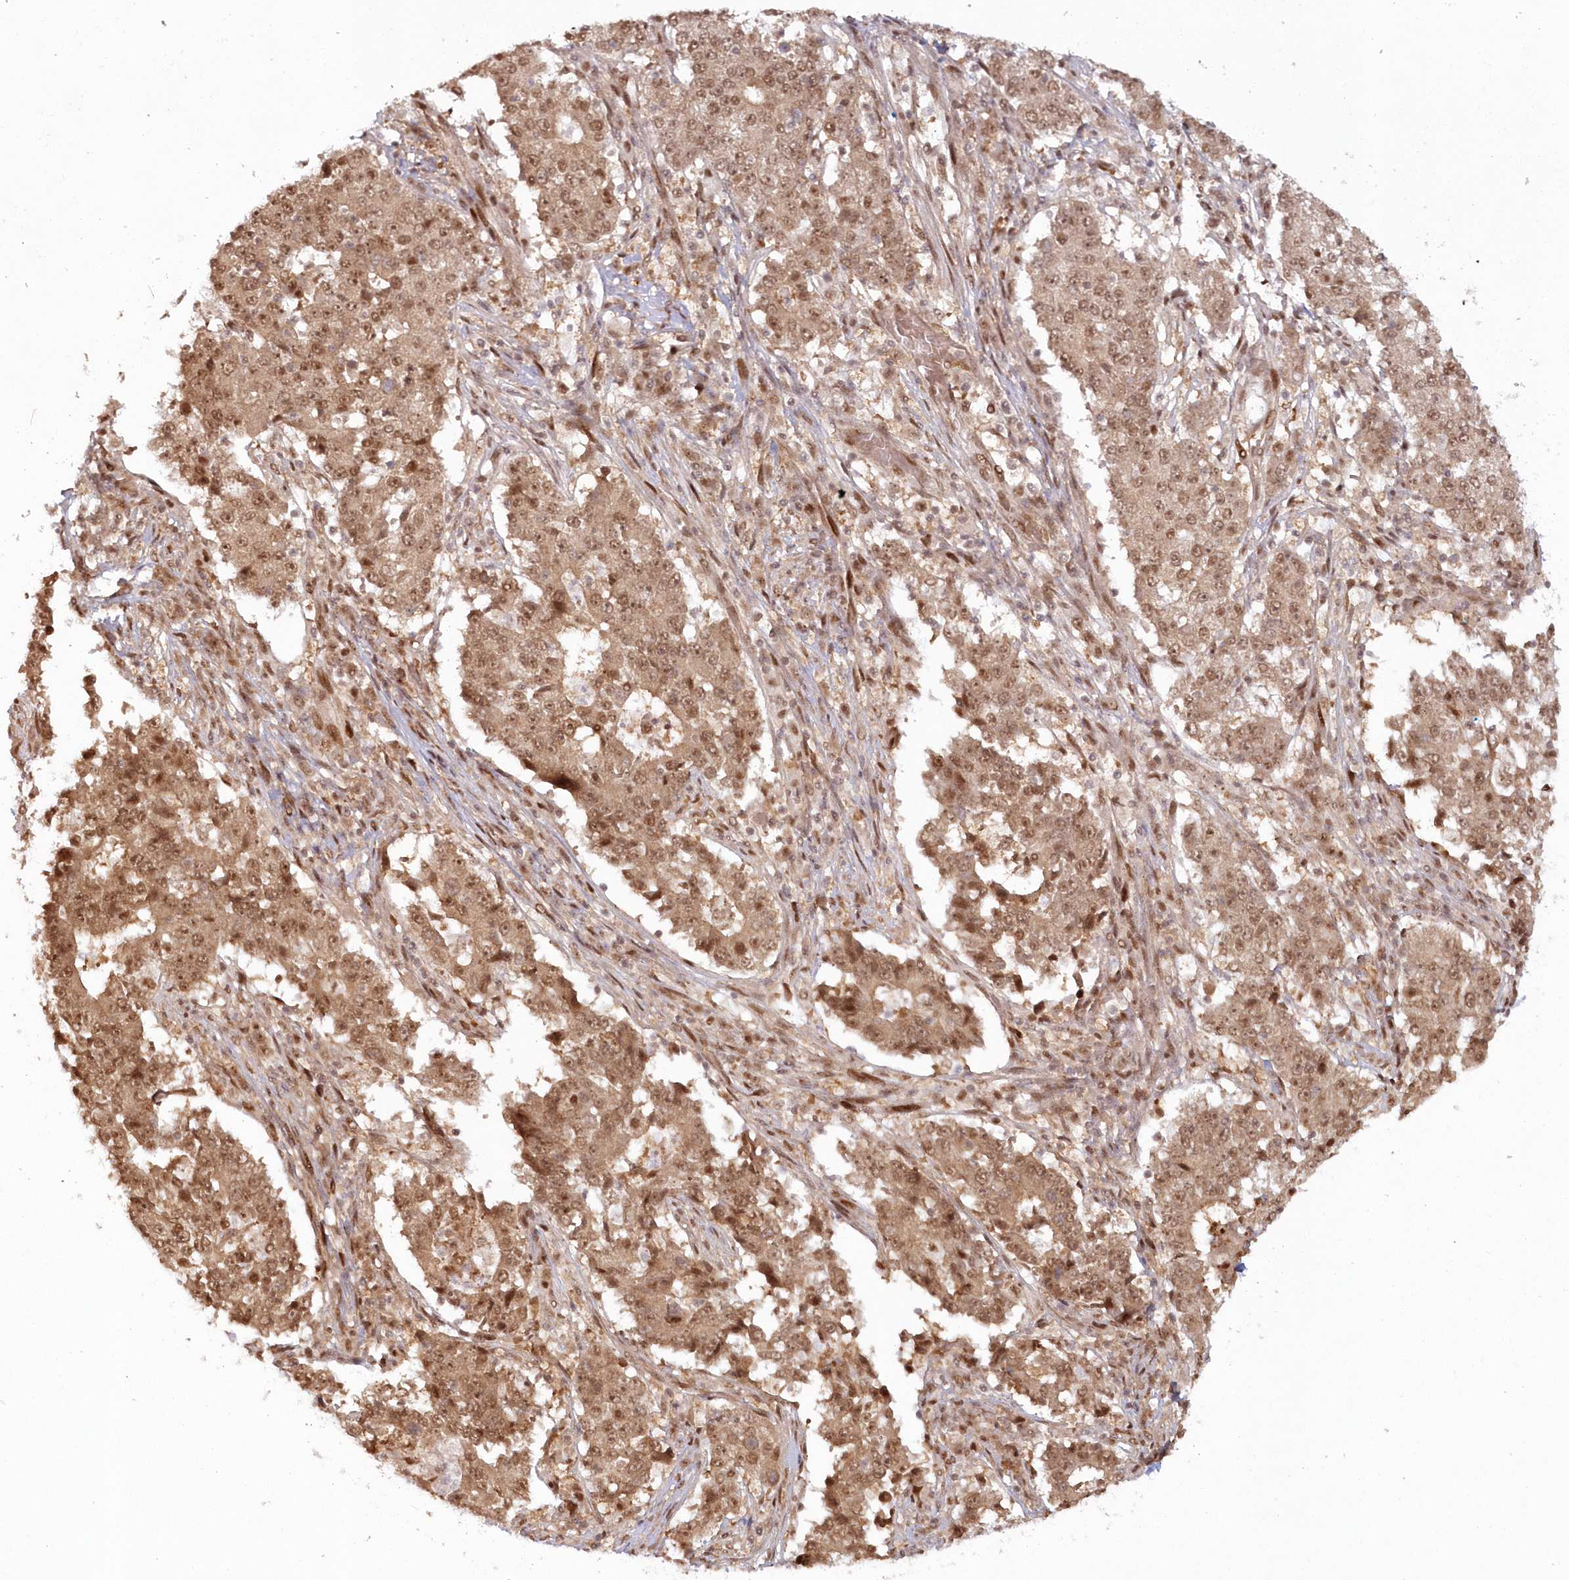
{"staining": {"intensity": "moderate", "quantity": ">75%", "location": "cytoplasmic/membranous,nuclear"}, "tissue": "stomach cancer", "cell_type": "Tumor cells", "image_type": "cancer", "snomed": [{"axis": "morphology", "description": "Adenocarcinoma, NOS"}, {"axis": "topography", "description": "Stomach"}], "caption": "Human stomach cancer stained for a protein (brown) exhibits moderate cytoplasmic/membranous and nuclear positive staining in about >75% of tumor cells.", "gene": "TOGARAM2", "patient": {"sex": "male", "age": 59}}